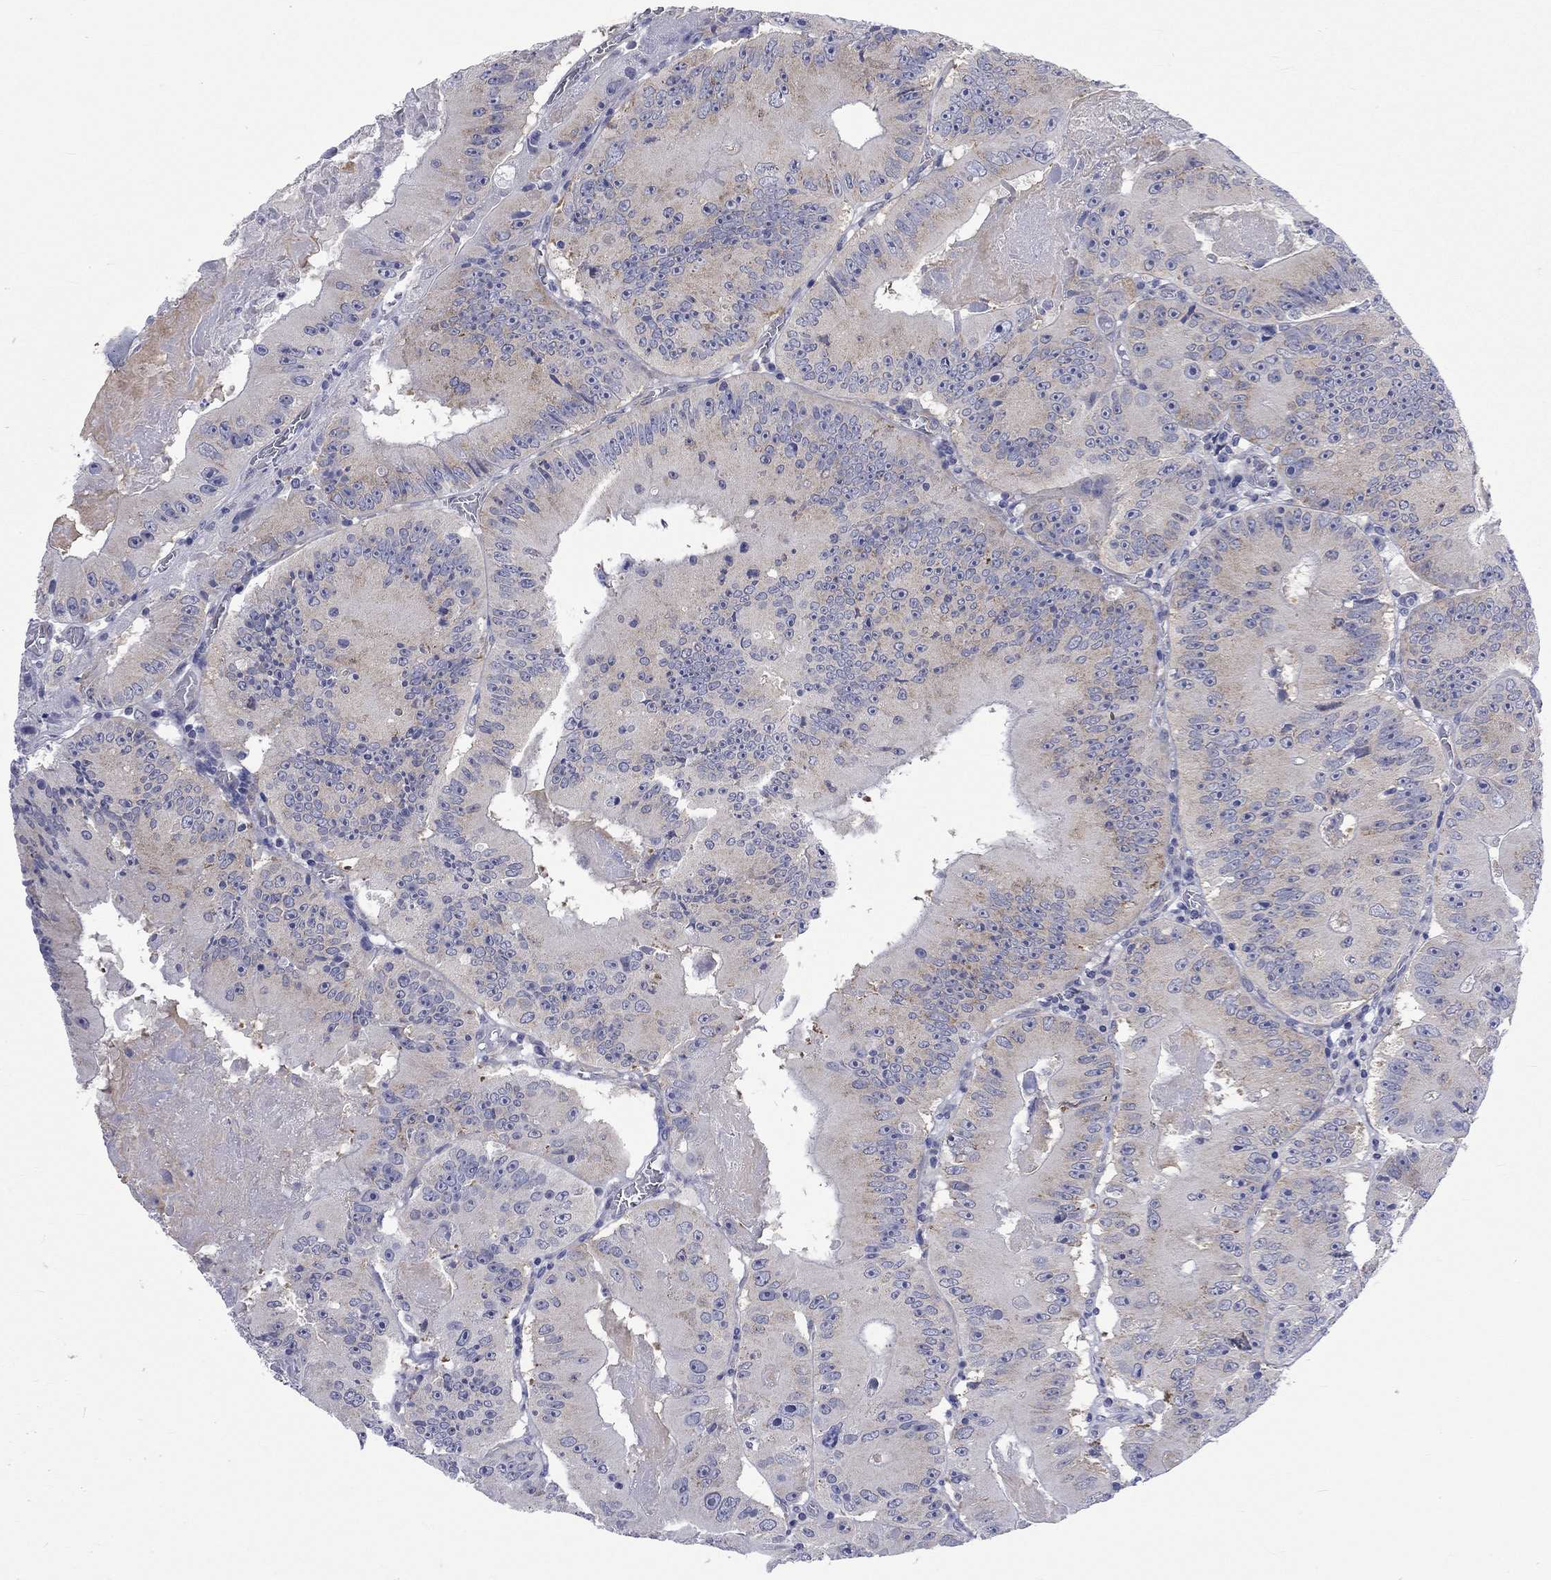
{"staining": {"intensity": "moderate", "quantity": "<25%", "location": "cytoplasmic/membranous"}, "tissue": "colorectal cancer", "cell_type": "Tumor cells", "image_type": "cancer", "snomed": [{"axis": "morphology", "description": "Adenocarcinoma, NOS"}, {"axis": "topography", "description": "Colon"}], "caption": "IHC (DAB (3,3'-diaminobenzidine)) staining of adenocarcinoma (colorectal) reveals moderate cytoplasmic/membranous protein expression in approximately <25% of tumor cells. (DAB (3,3'-diaminobenzidine) IHC, brown staining for protein, blue staining for nuclei).", "gene": "CERS1", "patient": {"sex": "female", "age": 86}}